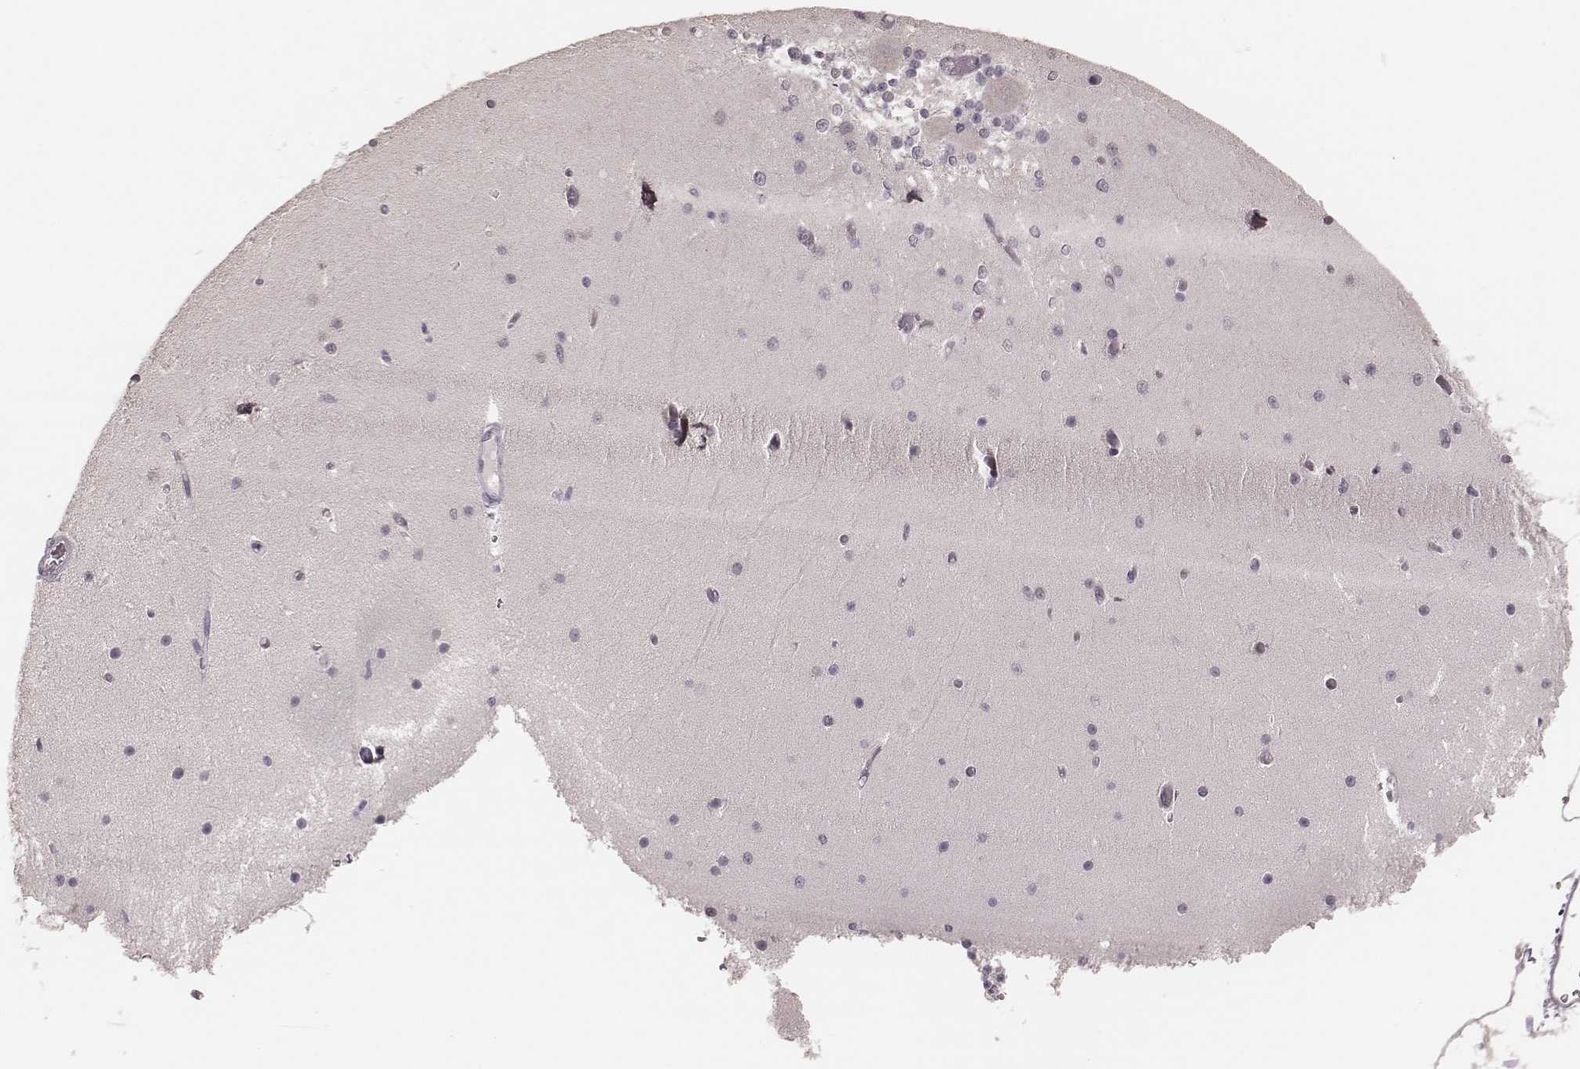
{"staining": {"intensity": "negative", "quantity": "none", "location": "none"}, "tissue": "cerebellum", "cell_type": "Cells in granular layer", "image_type": "normal", "snomed": [{"axis": "morphology", "description": "Normal tissue, NOS"}, {"axis": "topography", "description": "Cerebellum"}], "caption": "IHC image of benign human cerebellum stained for a protein (brown), which reveals no staining in cells in granular layer.", "gene": "LY6K", "patient": {"sex": "female", "age": 28}}